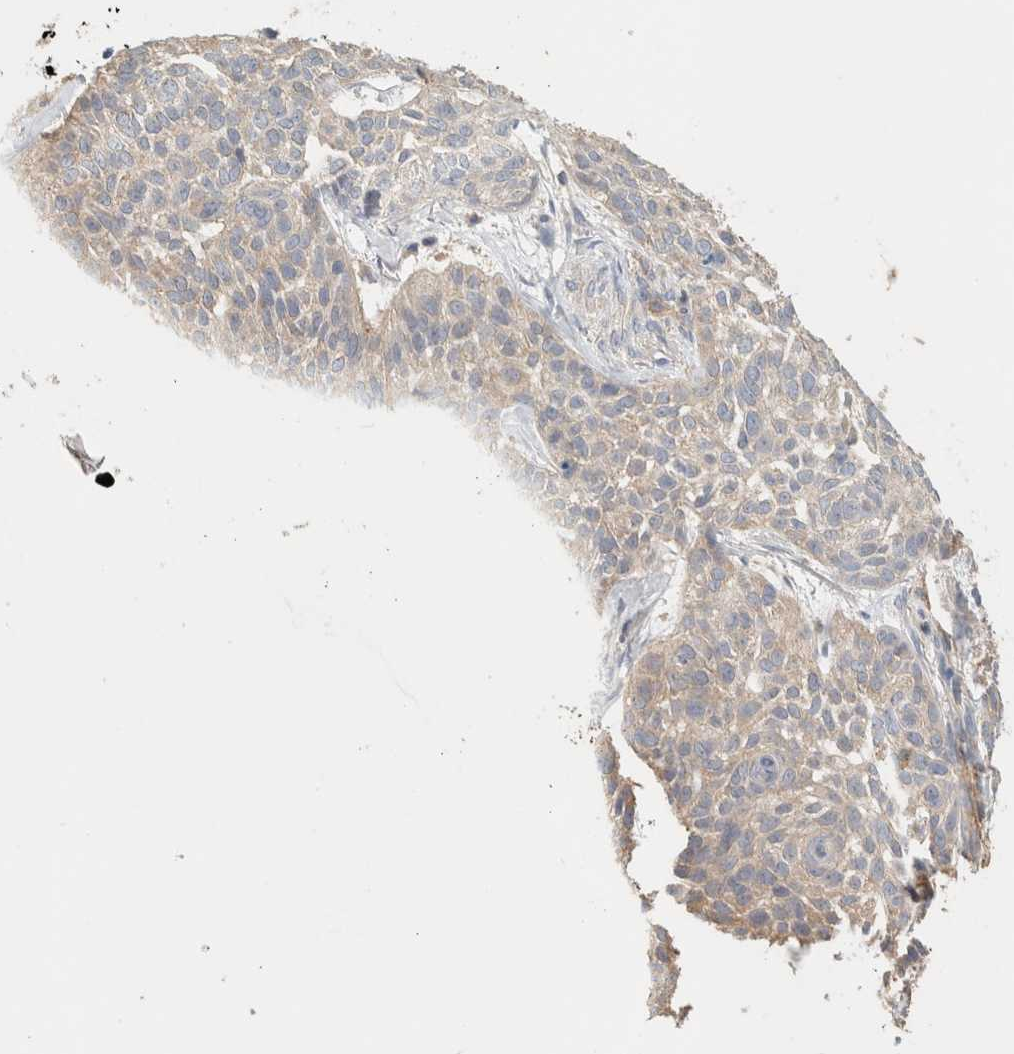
{"staining": {"intensity": "weak", "quantity": "<25%", "location": "cytoplasmic/membranous"}, "tissue": "skin cancer", "cell_type": "Tumor cells", "image_type": "cancer", "snomed": [{"axis": "morphology", "description": "Basal cell carcinoma"}, {"axis": "topography", "description": "Skin"}], "caption": "DAB immunohistochemical staining of basal cell carcinoma (skin) reveals no significant staining in tumor cells.", "gene": "CFAP418", "patient": {"sex": "female", "age": 64}}